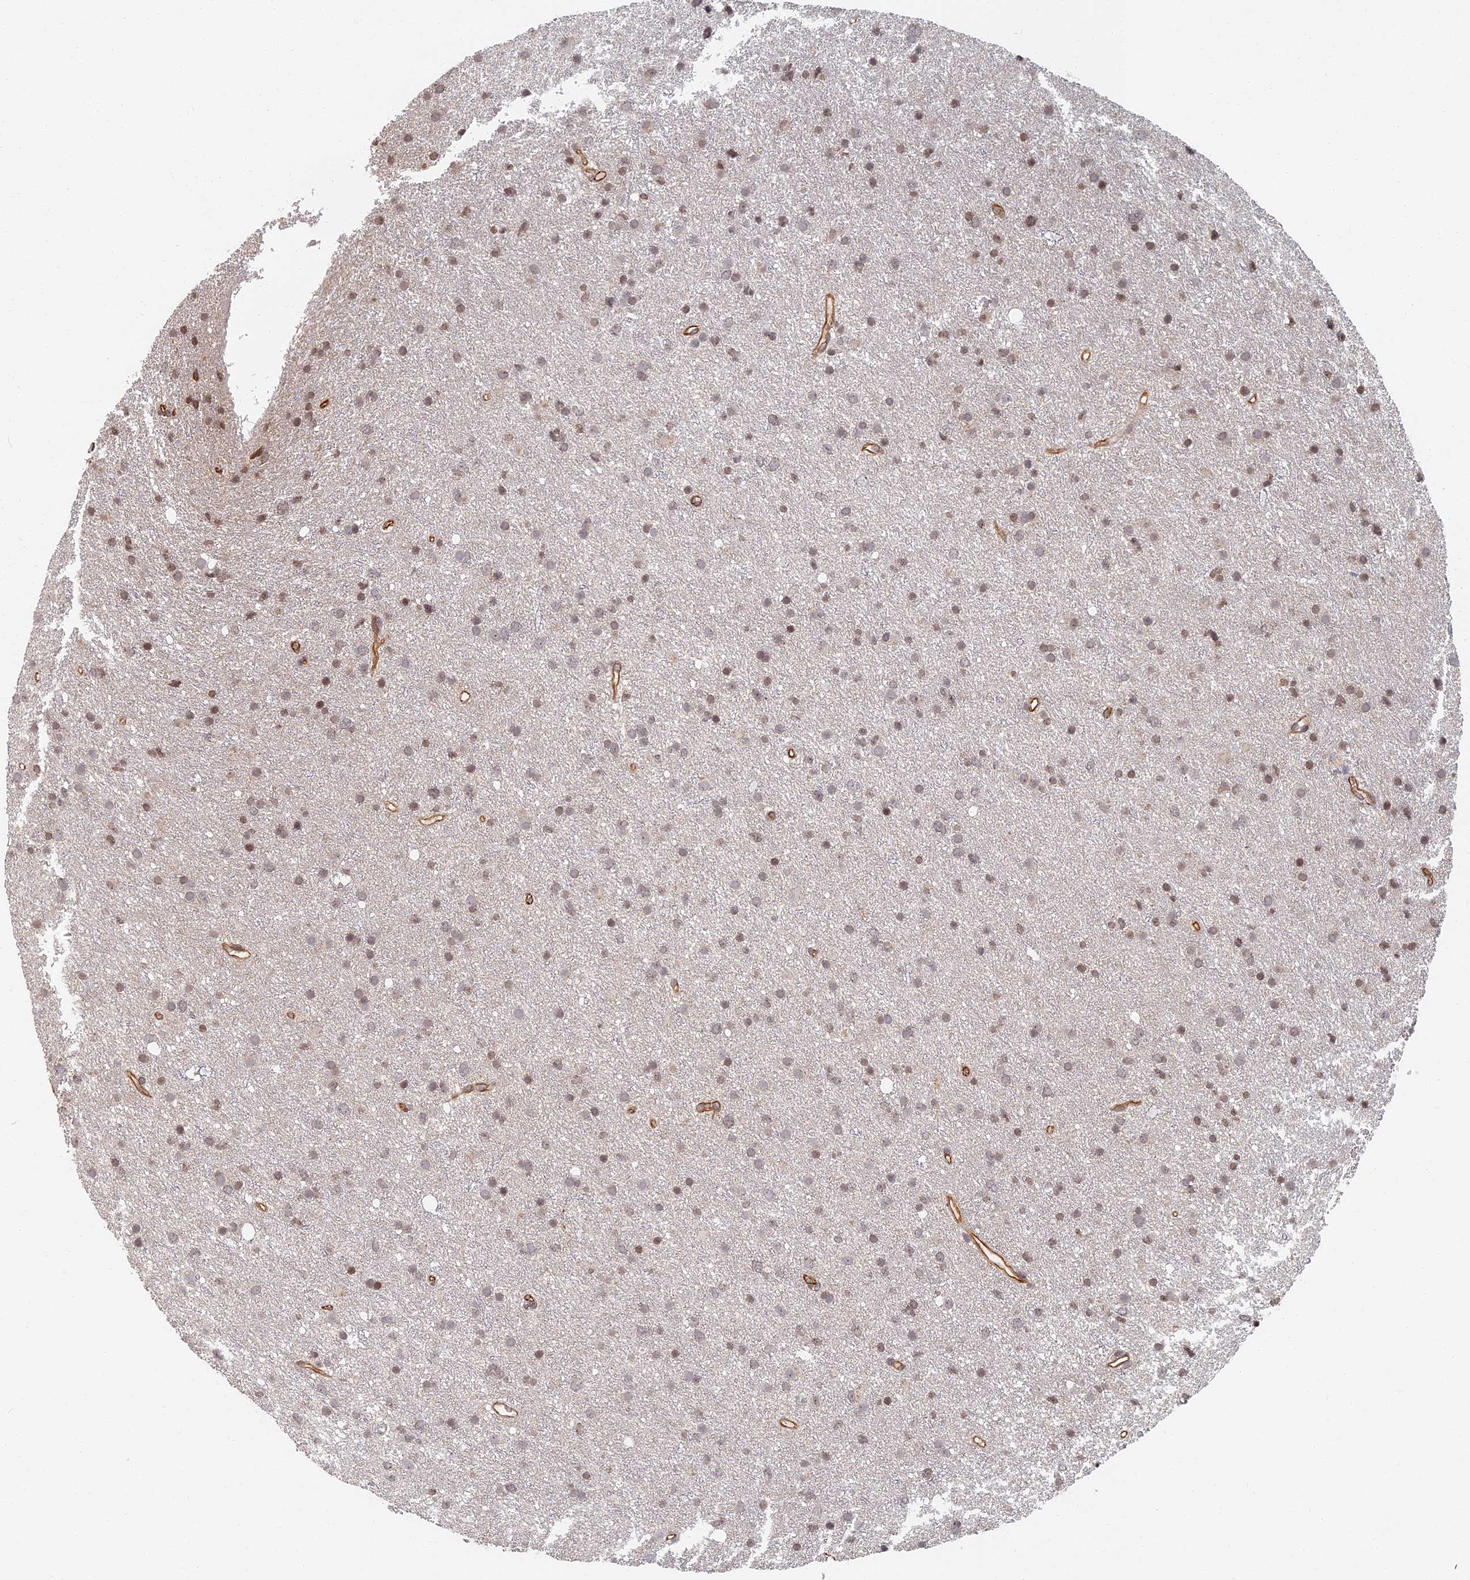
{"staining": {"intensity": "weak", "quantity": "25%-75%", "location": "cytoplasmic/membranous,nuclear"}, "tissue": "glioma", "cell_type": "Tumor cells", "image_type": "cancer", "snomed": [{"axis": "morphology", "description": "Glioma, malignant, Low grade"}, {"axis": "topography", "description": "Cerebral cortex"}], "caption": "A high-resolution photomicrograph shows immunohistochemistry staining of low-grade glioma (malignant), which shows weak cytoplasmic/membranous and nuclear positivity in about 25%-75% of tumor cells. Ihc stains the protein in brown and the nuclei are stained blue.", "gene": "ABCB10", "patient": {"sex": "female", "age": 39}}